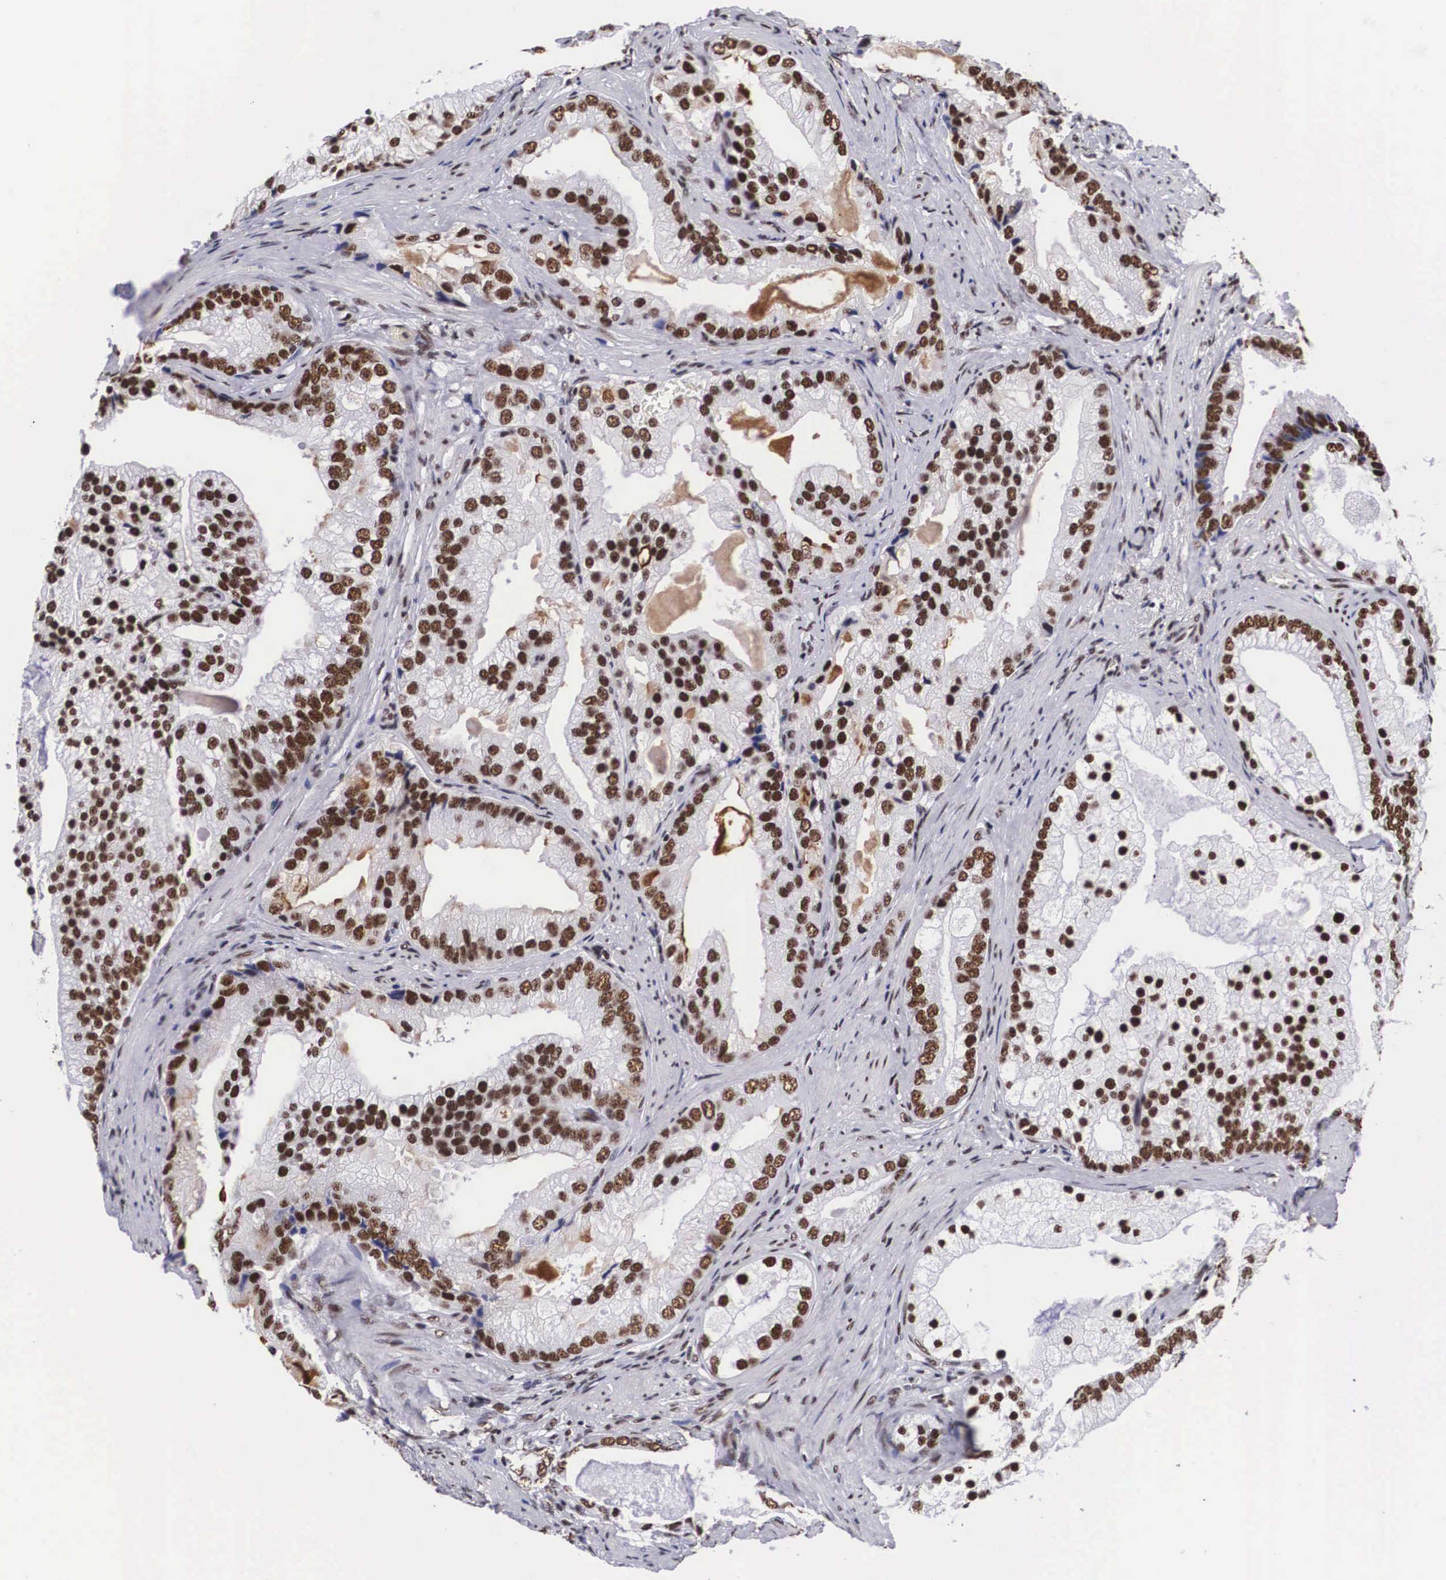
{"staining": {"intensity": "moderate", "quantity": ">75%", "location": "nuclear"}, "tissue": "prostate cancer", "cell_type": "Tumor cells", "image_type": "cancer", "snomed": [{"axis": "morphology", "description": "Adenocarcinoma, Low grade"}, {"axis": "topography", "description": "Prostate"}], "caption": "This micrograph displays IHC staining of human prostate cancer, with medium moderate nuclear staining in about >75% of tumor cells.", "gene": "SF3A1", "patient": {"sex": "male", "age": 71}}